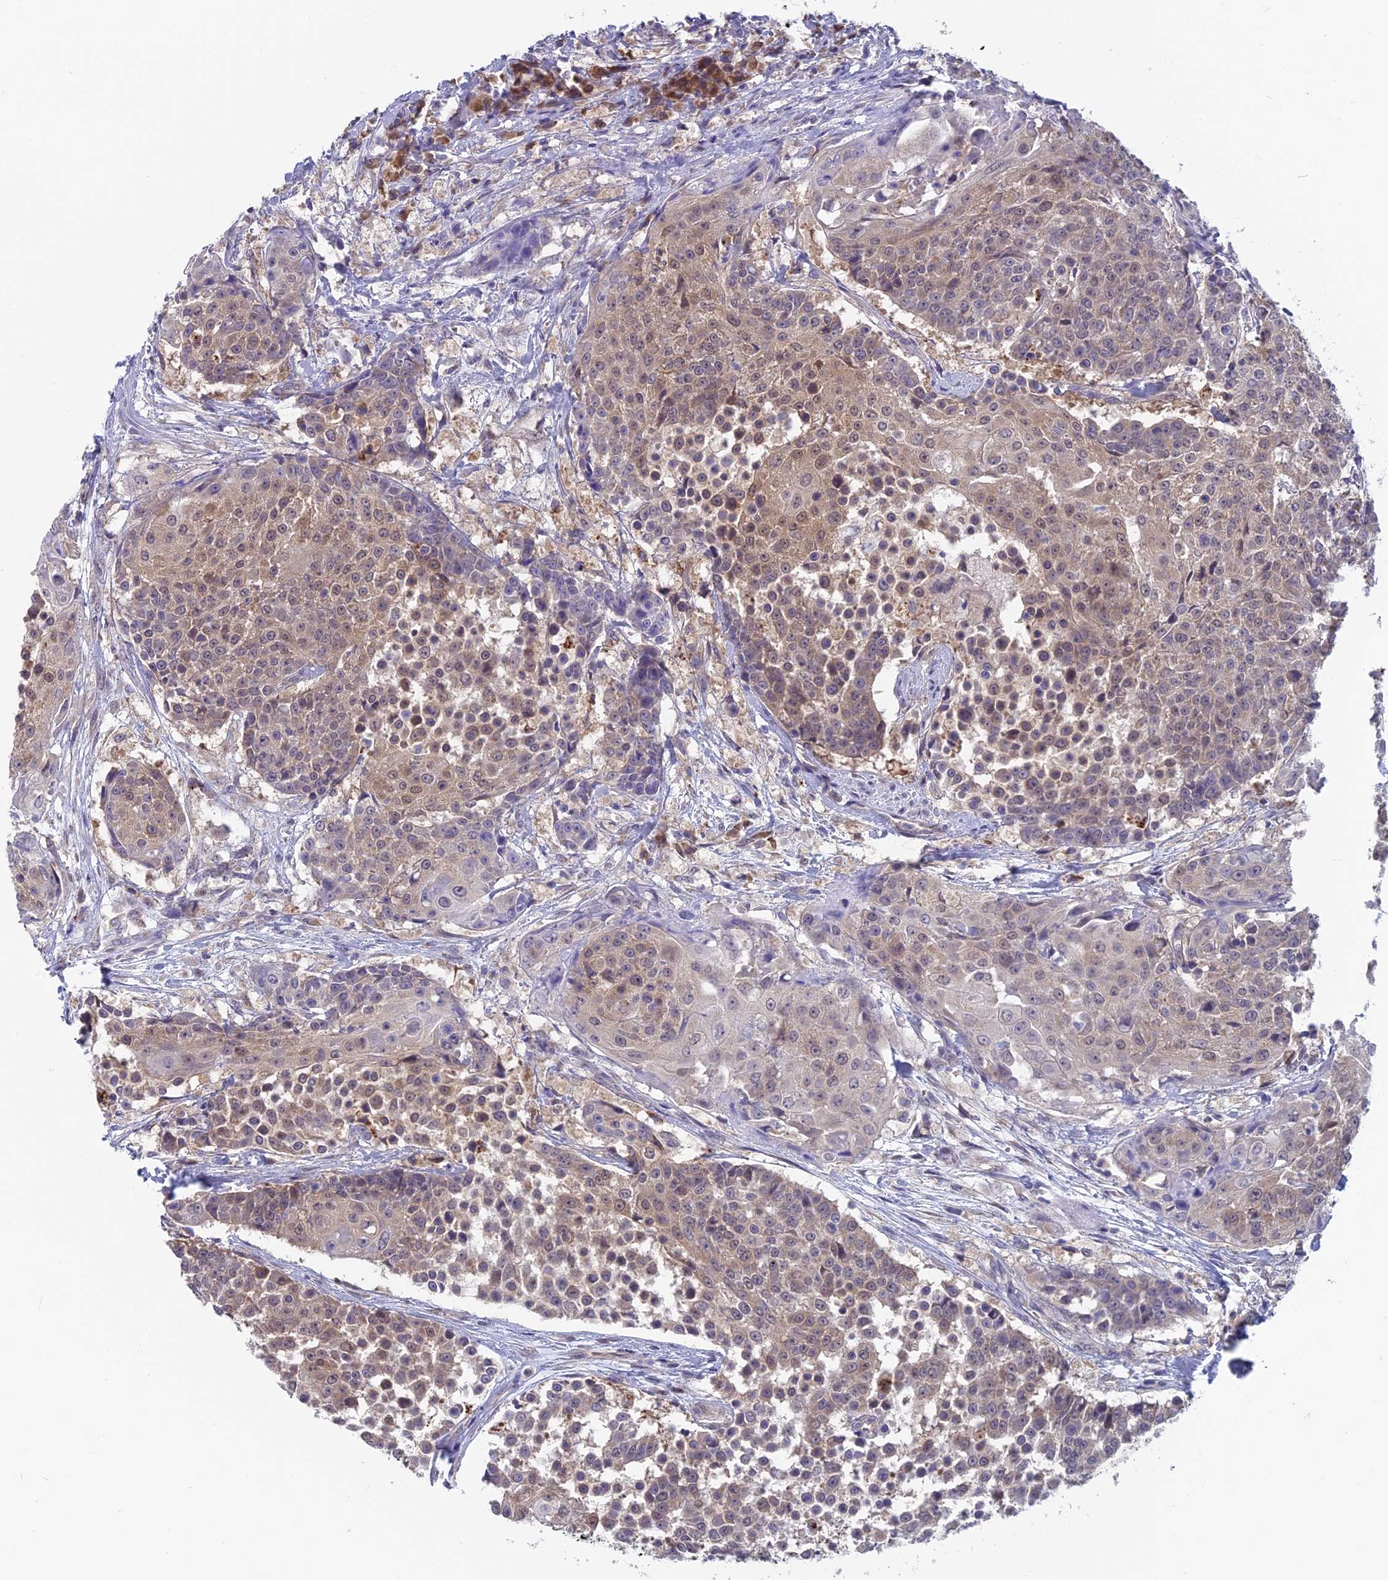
{"staining": {"intensity": "weak", "quantity": "25%-75%", "location": "cytoplasmic/membranous"}, "tissue": "urothelial cancer", "cell_type": "Tumor cells", "image_type": "cancer", "snomed": [{"axis": "morphology", "description": "Urothelial carcinoma, High grade"}, {"axis": "topography", "description": "Urinary bladder"}], "caption": "Protein analysis of urothelial cancer tissue exhibits weak cytoplasmic/membranous staining in approximately 25%-75% of tumor cells.", "gene": "MRI1", "patient": {"sex": "female", "age": 63}}